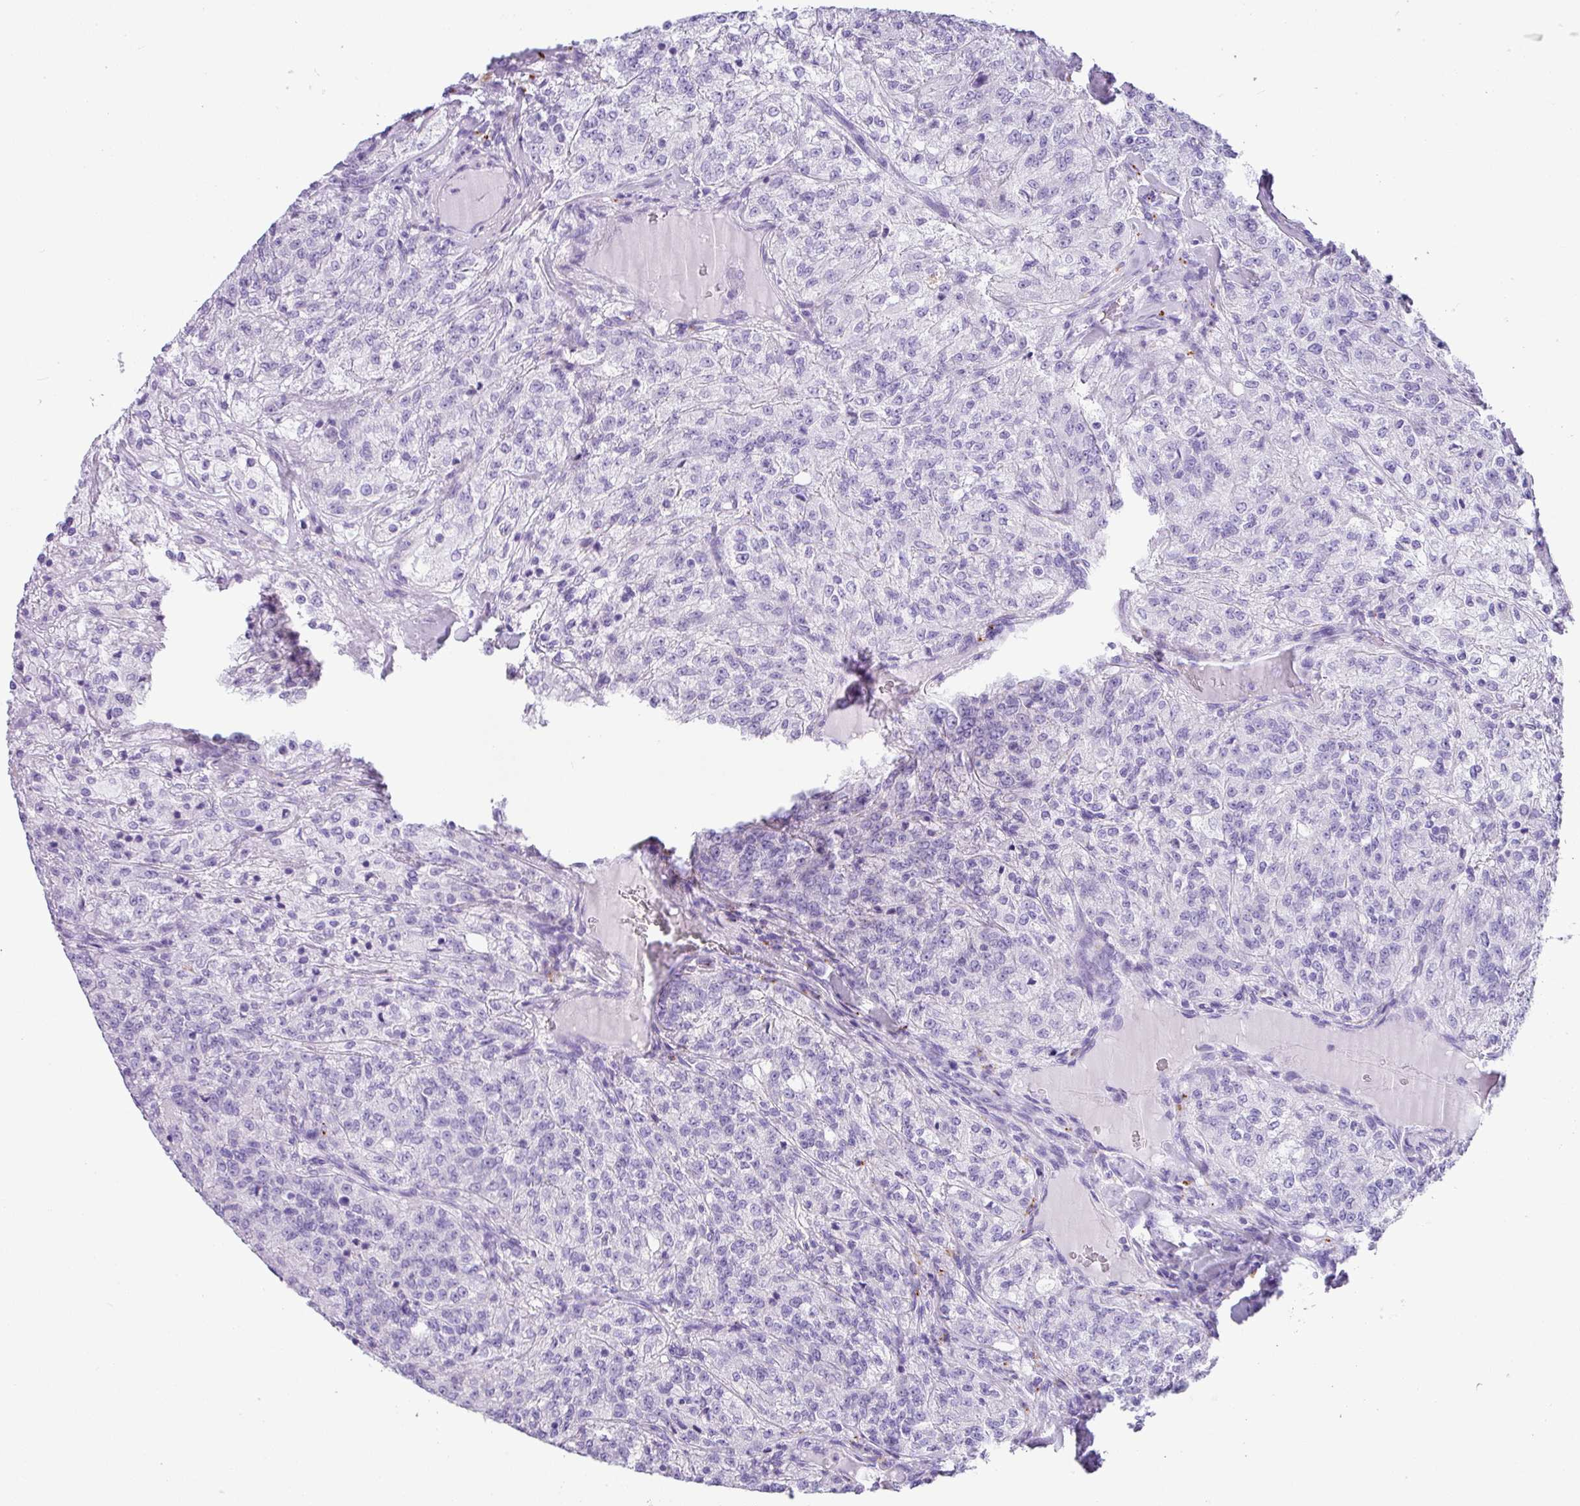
{"staining": {"intensity": "negative", "quantity": "none", "location": "none"}, "tissue": "renal cancer", "cell_type": "Tumor cells", "image_type": "cancer", "snomed": [{"axis": "morphology", "description": "Adenocarcinoma, NOS"}, {"axis": "topography", "description": "Kidney"}], "caption": "The image exhibits no significant staining in tumor cells of renal cancer (adenocarcinoma).", "gene": "ZG16", "patient": {"sex": "female", "age": 63}}